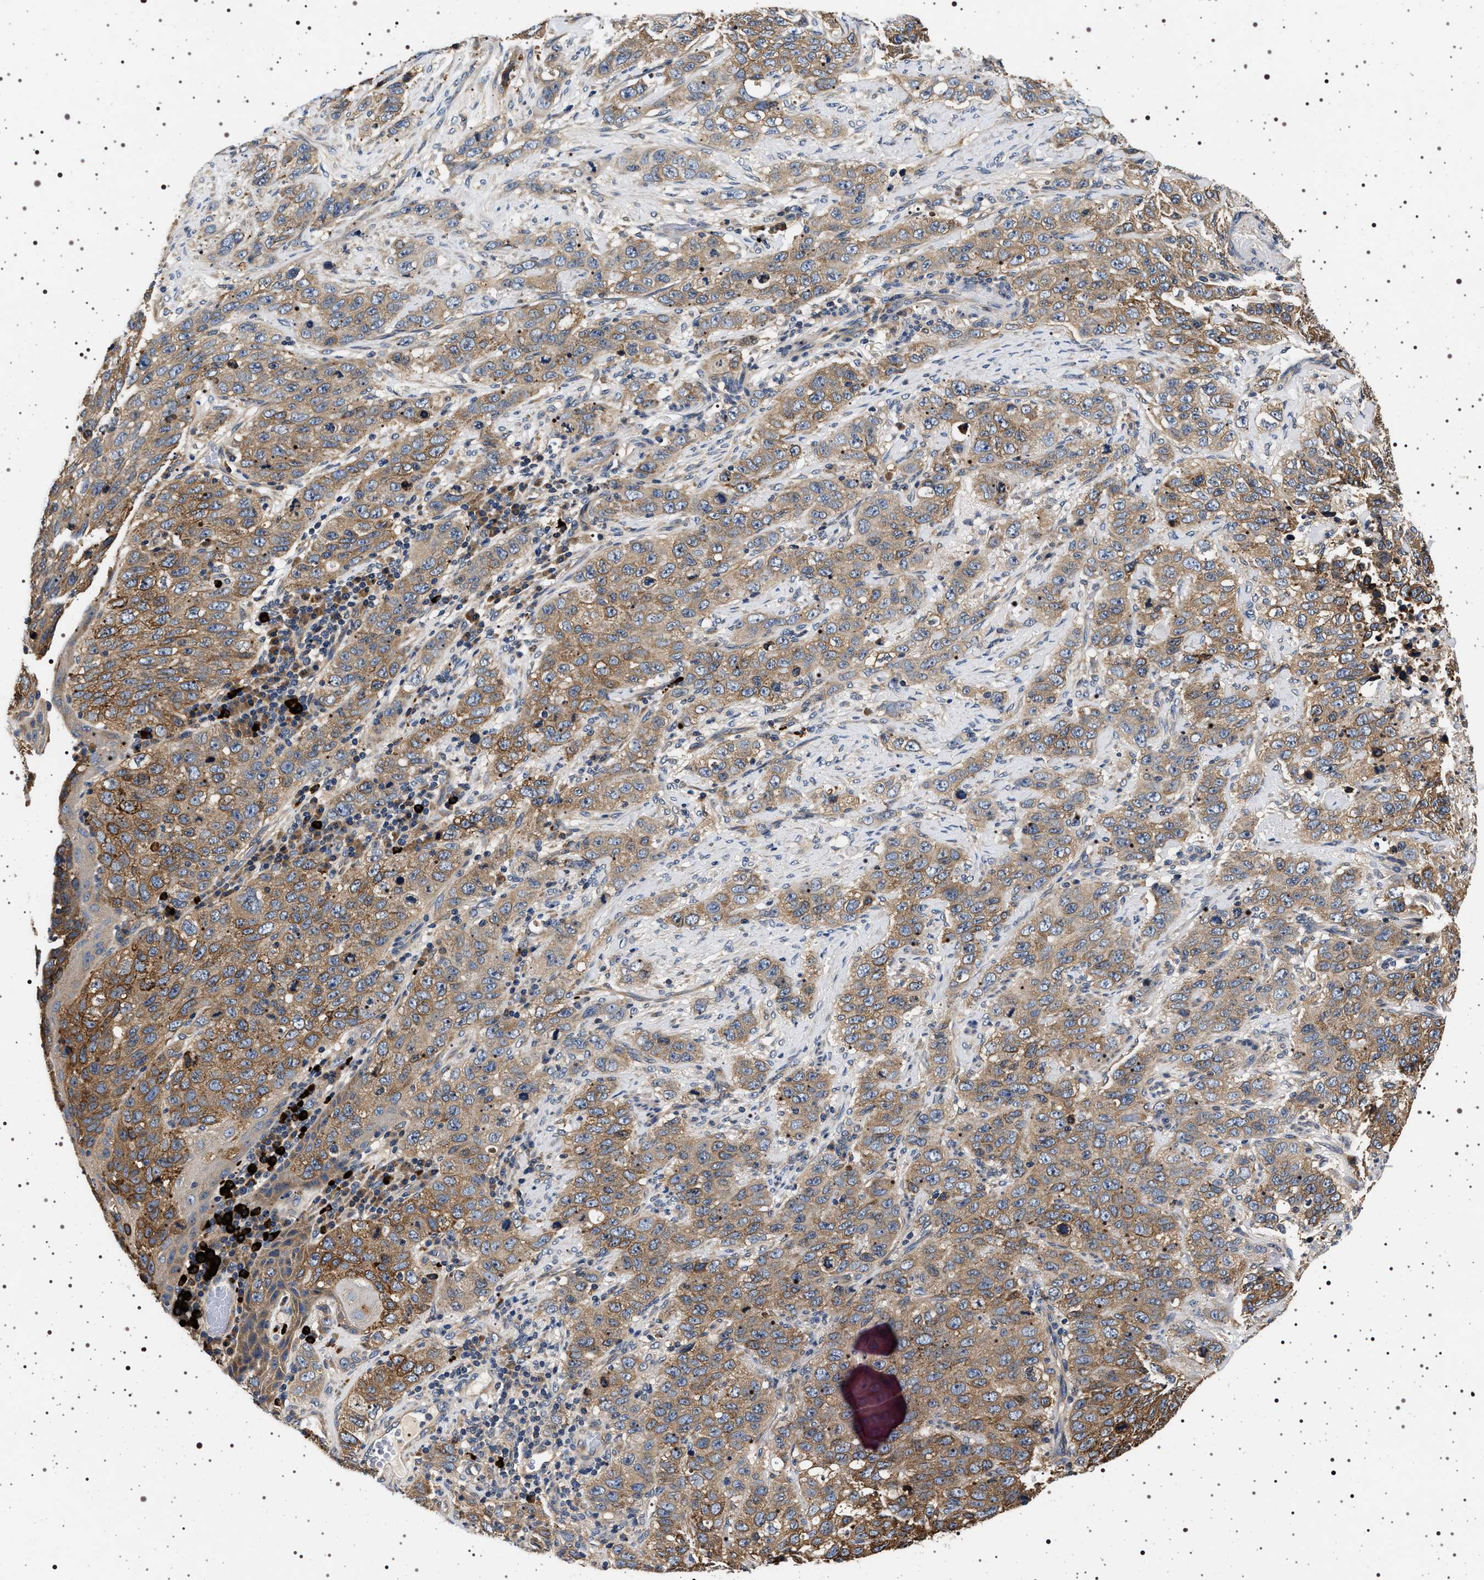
{"staining": {"intensity": "moderate", "quantity": ">75%", "location": "cytoplasmic/membranous"}, "tissue": "stomach cancer", "cell_type": "Tumor cells", "image_type": "cancer", "snomed": [{"axis": "morphology", "description": "Adenocarcinoma, NOS"}, {"axis": "topography", "description": "Stomach"}], "caption": "This is an image of IHC staining of stomach cancer, which shows moderate expression in the cytoplasmic/membranous of tumor cells.", "gene": "DCBLD2", "patient": {"sex": "male", "age": 48}}